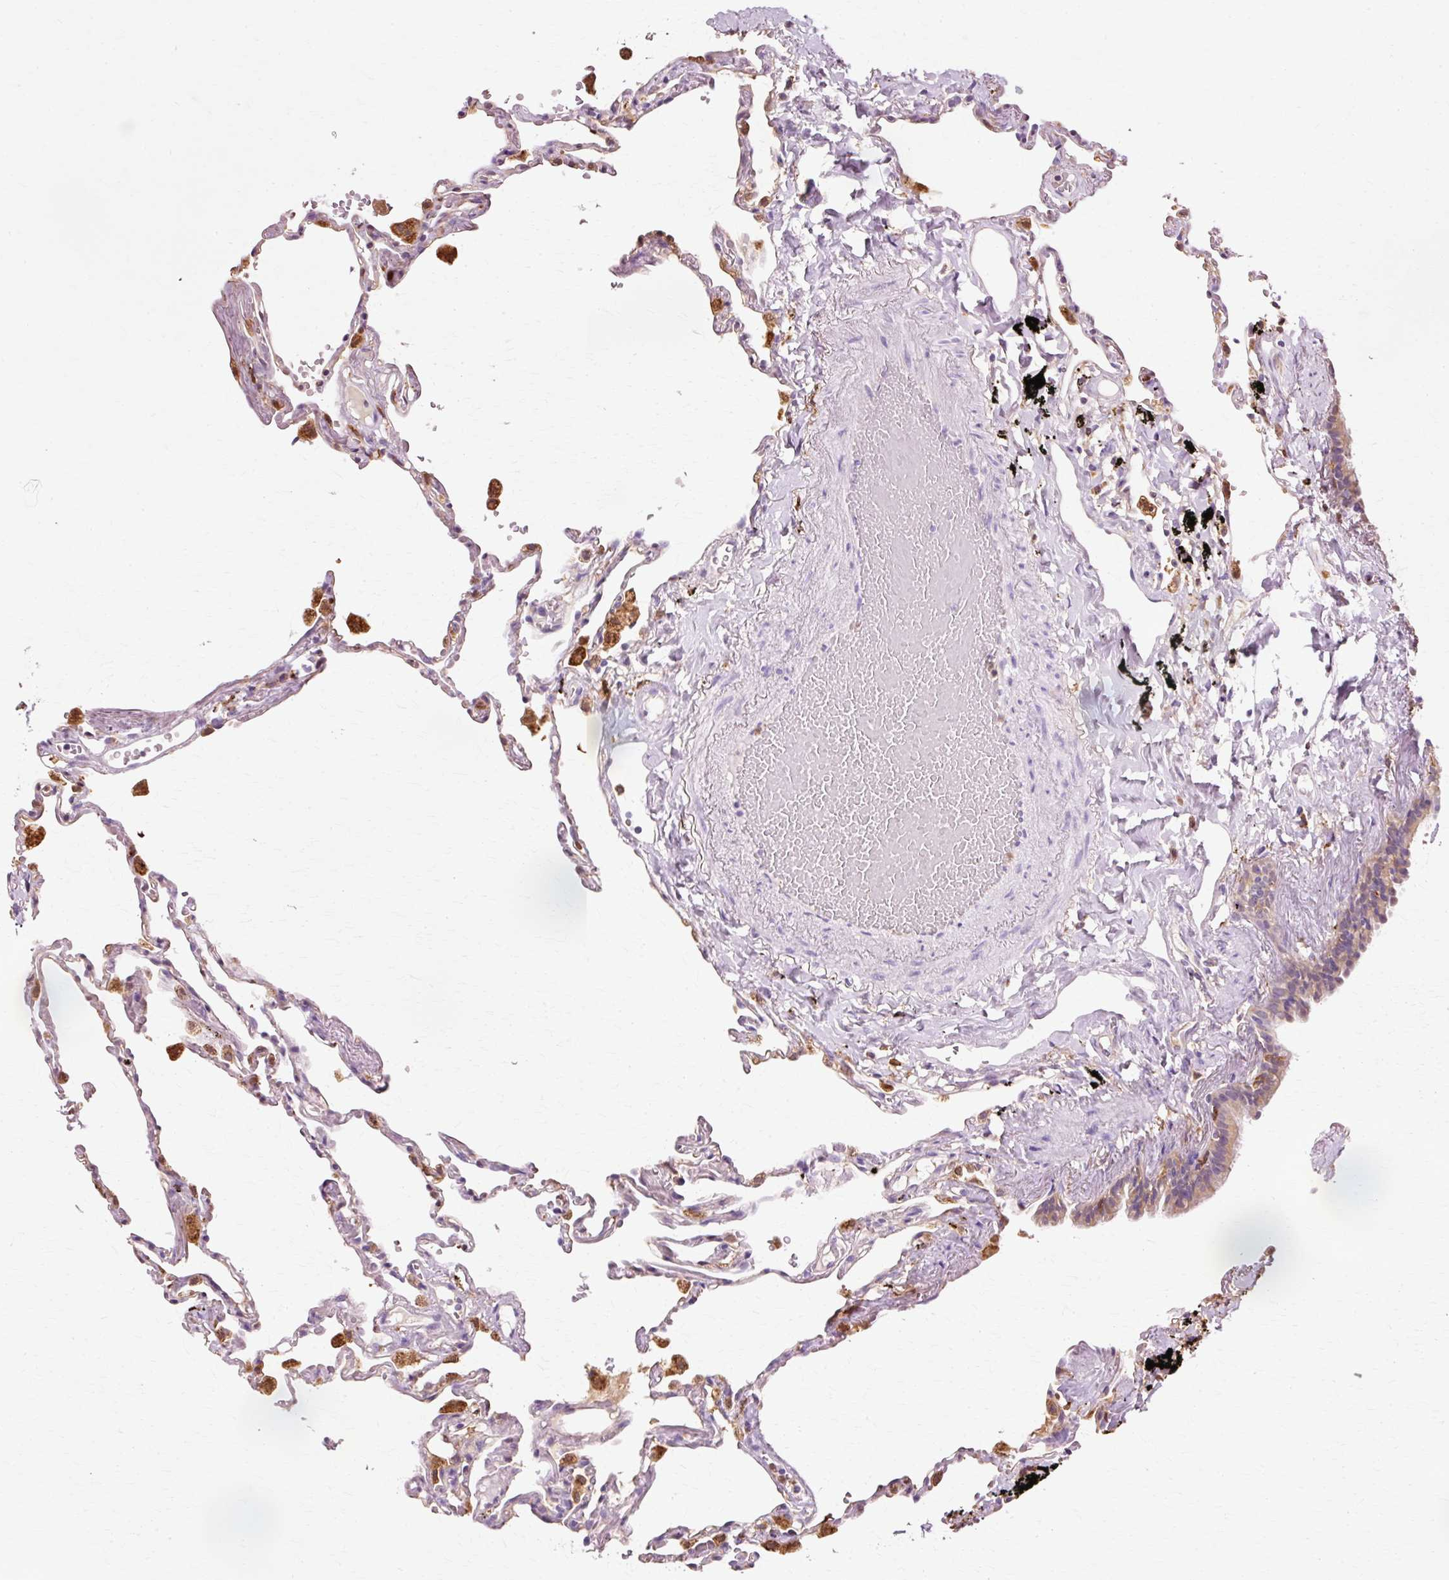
{"staining": {"intensity": "moderate", "quantity": "25%-75%", "location": "cytoplasmic/membranous"}, "tissue": "lung", "cell_type": "Alveolar cells", "image_type": "normal", "snomed": [{"axis": "morphology", "description": "Normal tissue, NOS"}, {"axis": "topography", "description": "Lung"}], "caption": "Immunohistochemical staining of unremarkable lung exhibits moderate cytoplasmic/membranous protein staining in about 25%-75% of alveolar cells.", "gene": "GPX1", "patient": {"sex": "female", "age": 67}}